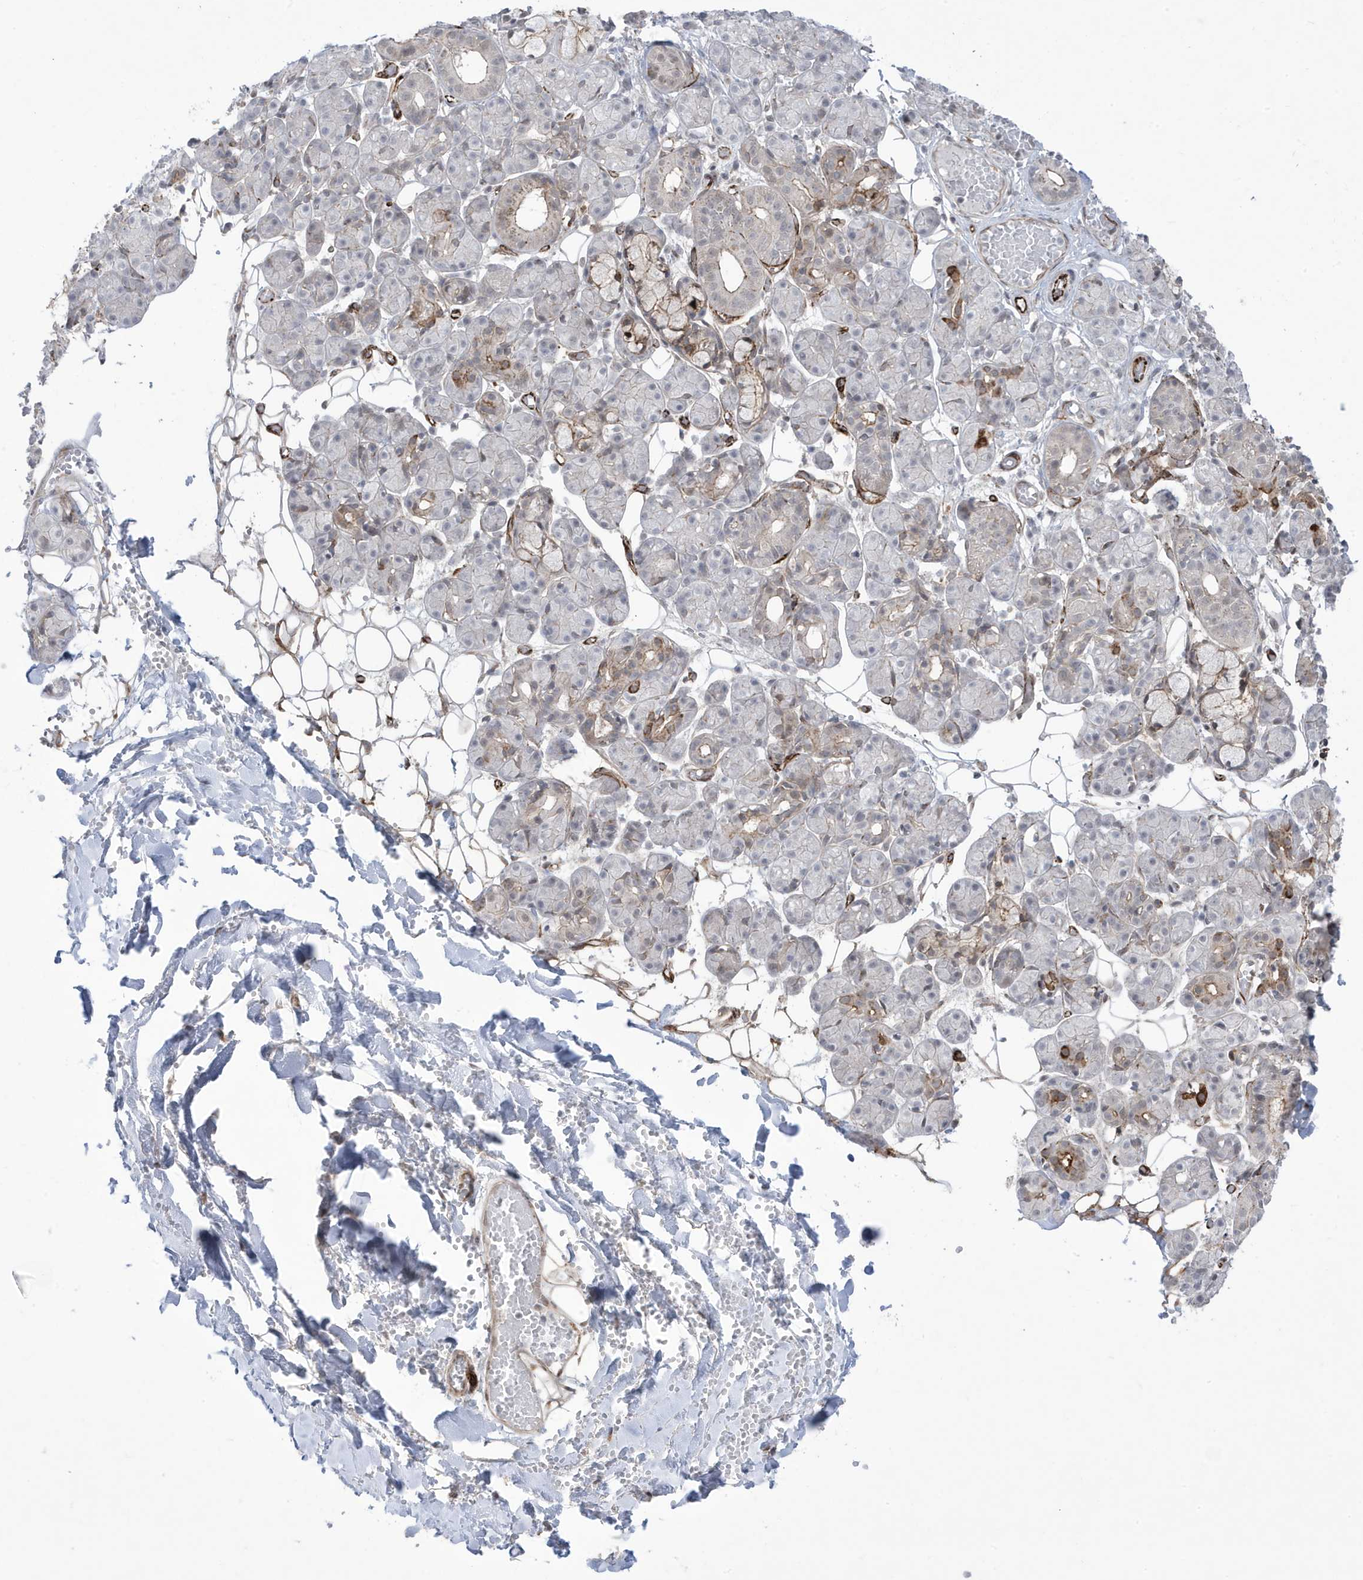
{"staining": {"intensity": "moderate", "quantity": "<25%", "location": "cytoplasmic/membranous"}, "tissue": "salivary gland", "cell_type": "Glandular cells", "image_type": "normal", "snomed": [{"axis": "morphology", "description": "Normal tissue, NOS"}, {"axis": "topography", "description": "Salivary gland"}], "caption": "The immunohistochemical stain shows moderate cytoplasmic/membranous positivity in glandular cells of benign salivary gland. The protein is shown in brown color, while the nuclei are stained blue.", "gene": "ADAMTSL3", "patient": {"sex": "male", "age": 63}}